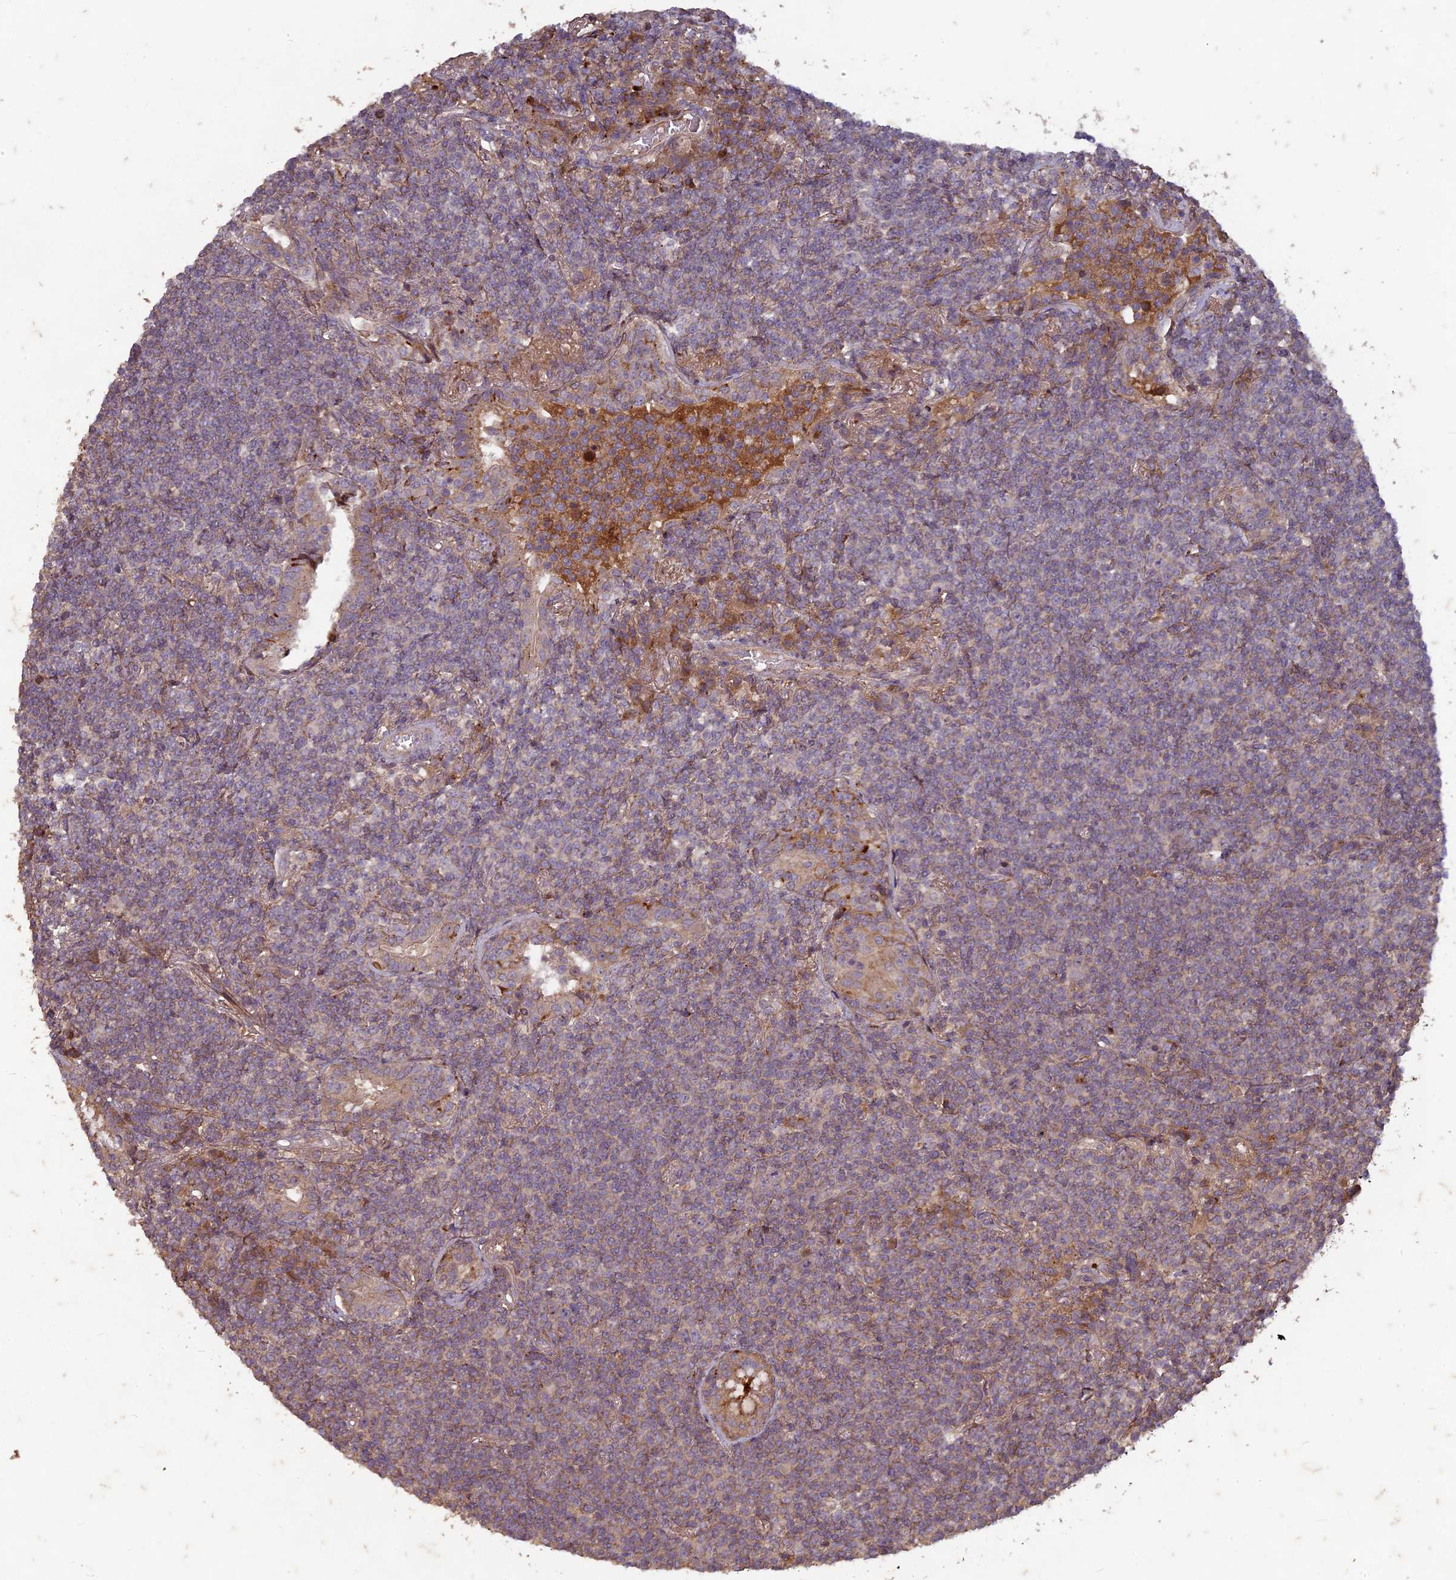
{"staining": {"intensity": "weak", "quantity": "25%-75%", "location": "cytoplasmic/membranous"}, "tissue": "lymphoma", "cell_type": "Tumor cells", "image_type": "cancer", "snomed": [{"axis": "morphology", "description": "Malignant lymphoma, non-Hodgkin's type, Low grade"}, {"axis": "topography", "description": "Lung"}], "caption": "Protein positivity by immunohistochemistry reveals weak cytoplasmic/membranous expression in about 25%-75% of tumor cells in malignant lymphoma, non-Hodgkin's type (low-grade). (Stains: DAB in brown, nuclei in blue, Microscopy: brightfield microscopy at high magnification).", "gene": "TCF25", "patient": {"sex": "female", "age": 71}}